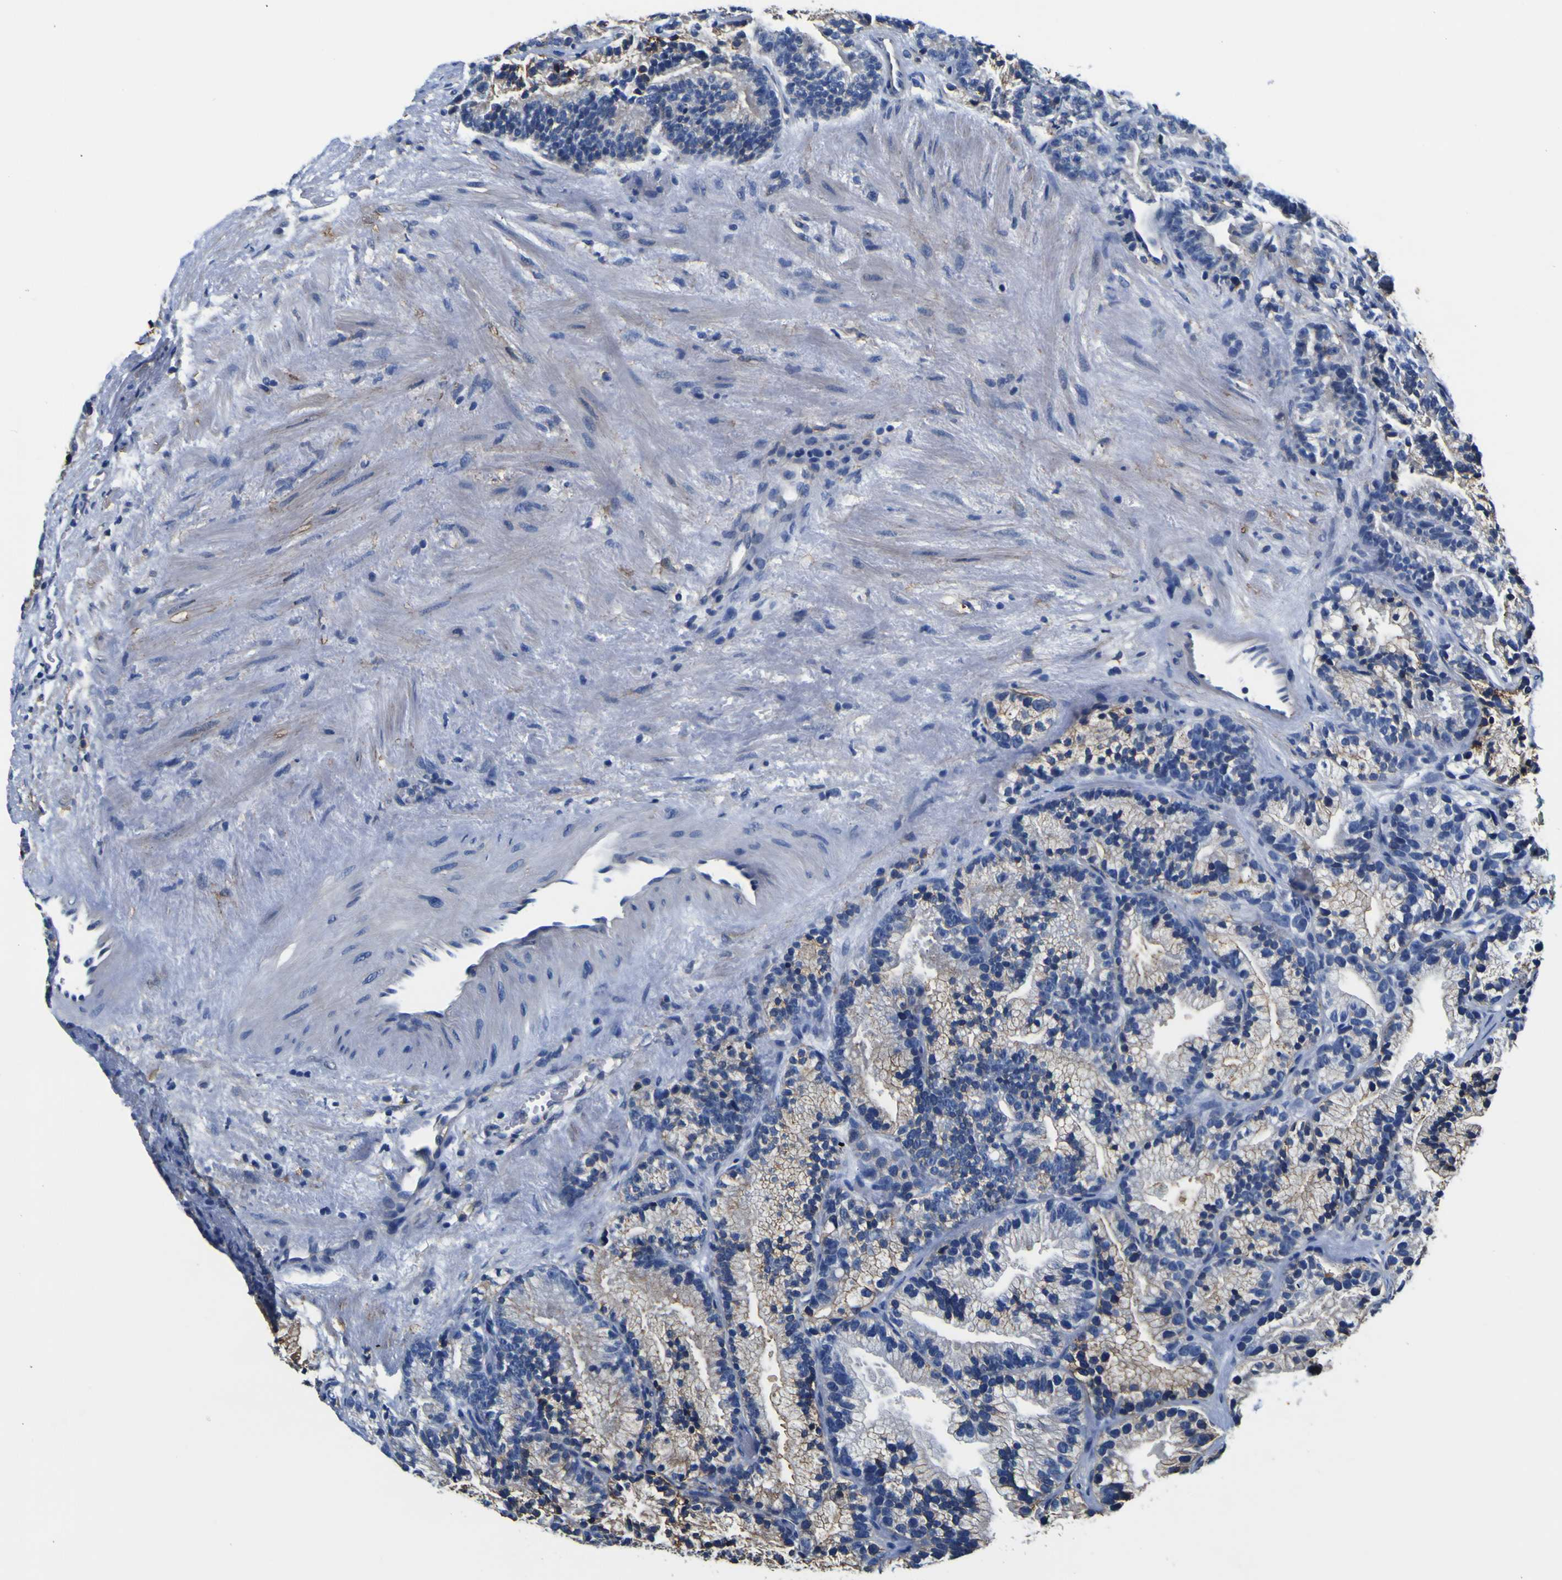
{"staining": {"intensity": "weak", "quantity": "25%-75%", "location": "cytoplasmic/membranous"}, "tissue": "prostate cancer", "cell_type": "Tumor cells", "image_type": "cancer", "snomed": [{"axis": "morphology", "description": "Adenocarcinoma, Low grade"}, {"axis": "topography", "description": "Prostate"}], "caption": "Immunohistochemical staining of human prostate low-grade adenocarcinoma demonstrates weak cytoplasmic/membranous protein expression in about 25%-75% of tumor cells.", "gene": "PXDN", "patient": {"sex": "male", "age": 89}}